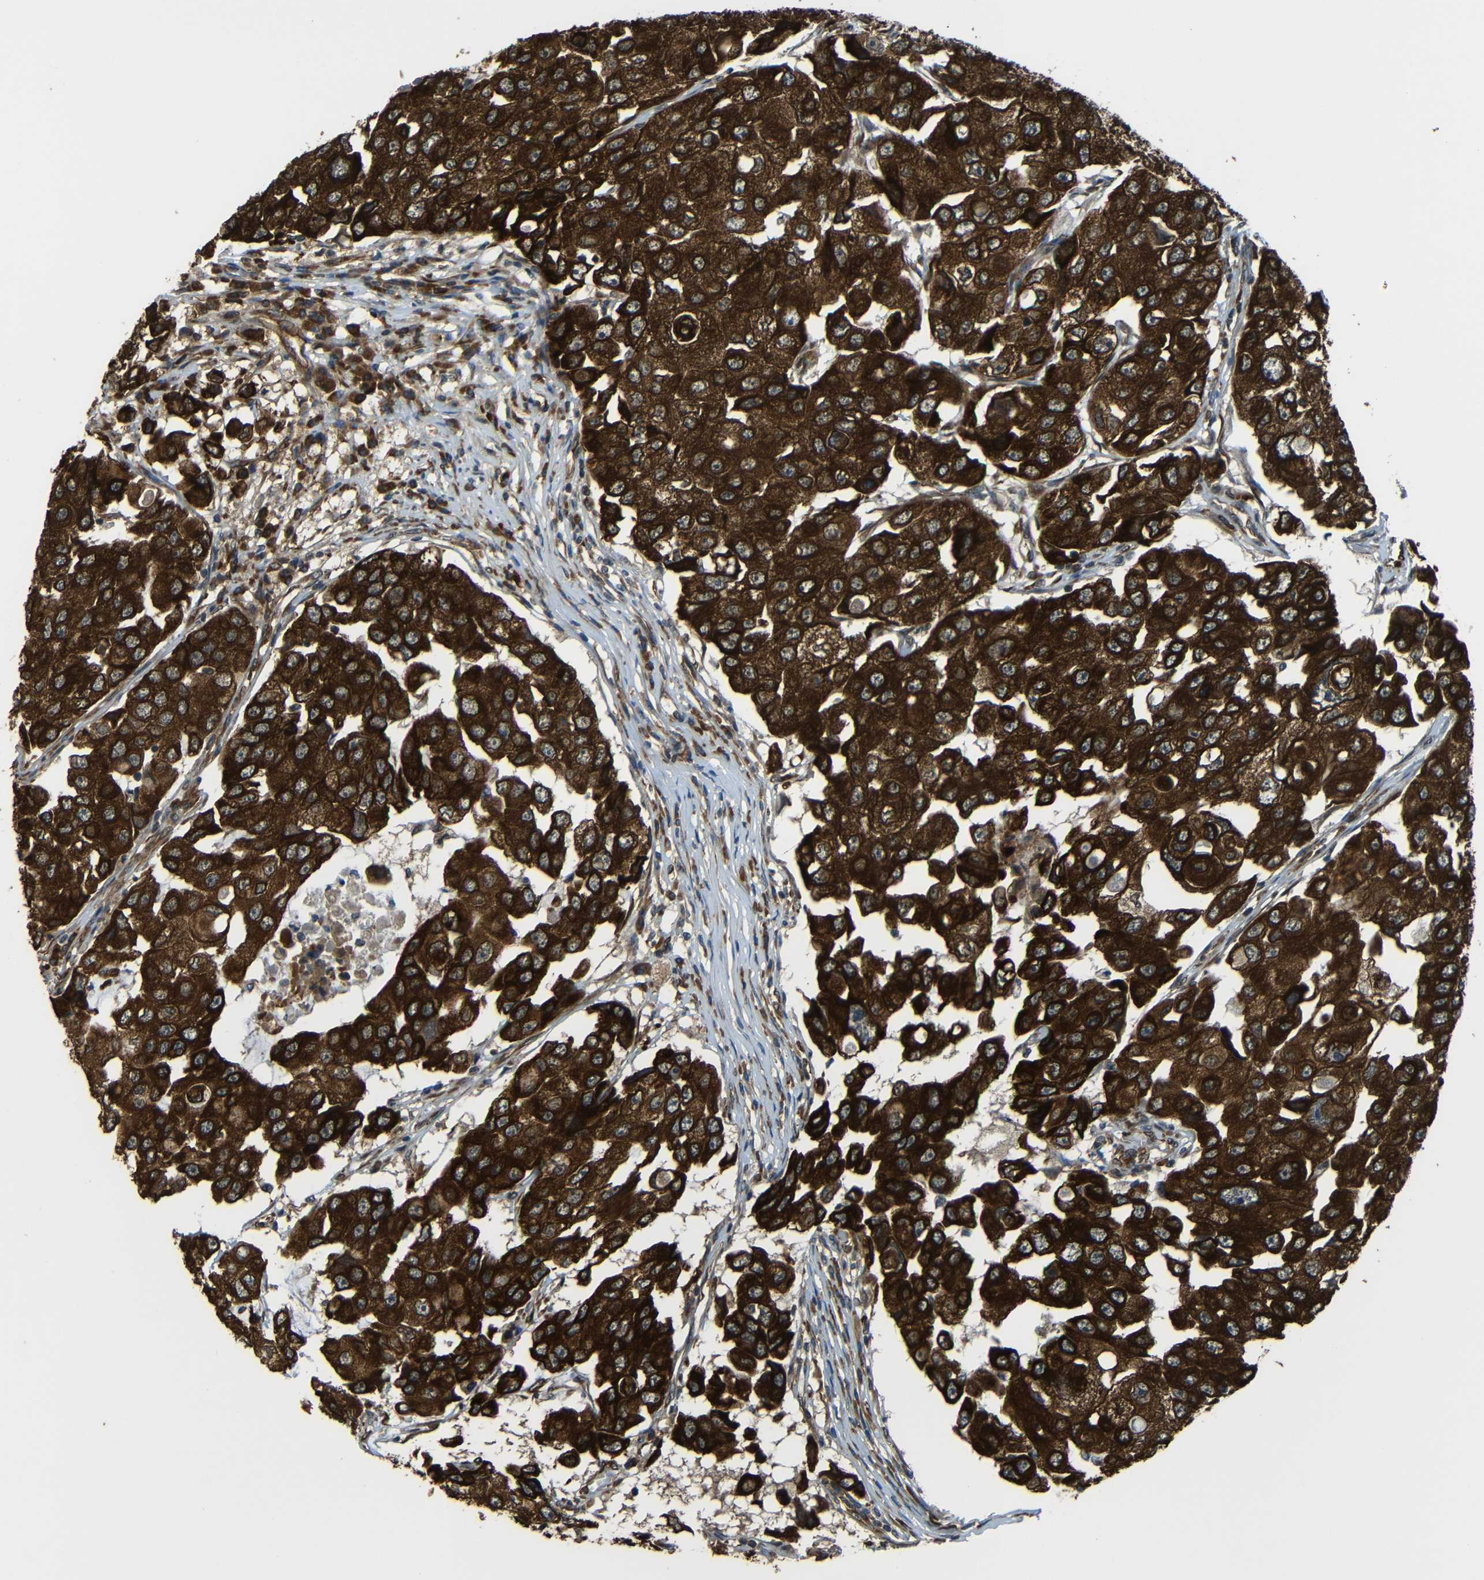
{"staining": {"intensity": "strong", "quantity": ">75%", "location": "cytoplasmic/membranous"}, "tissue": "breast cancer", "cell_type": "Tumor cells", "image_type": "cancer", "snomed": [{"axis": "morphology", "description": "Duct carcinoma"}, {"axis": "topography", "description": "Breast"}], "caption": "Intraductal carcinoma (breast) stained with a brown dye shows strong cytoplasmic/membranous positive staining in about >75% of tumor cells.", "gene": "VAPB", "patient": {"sex": "female", "age": 27}}